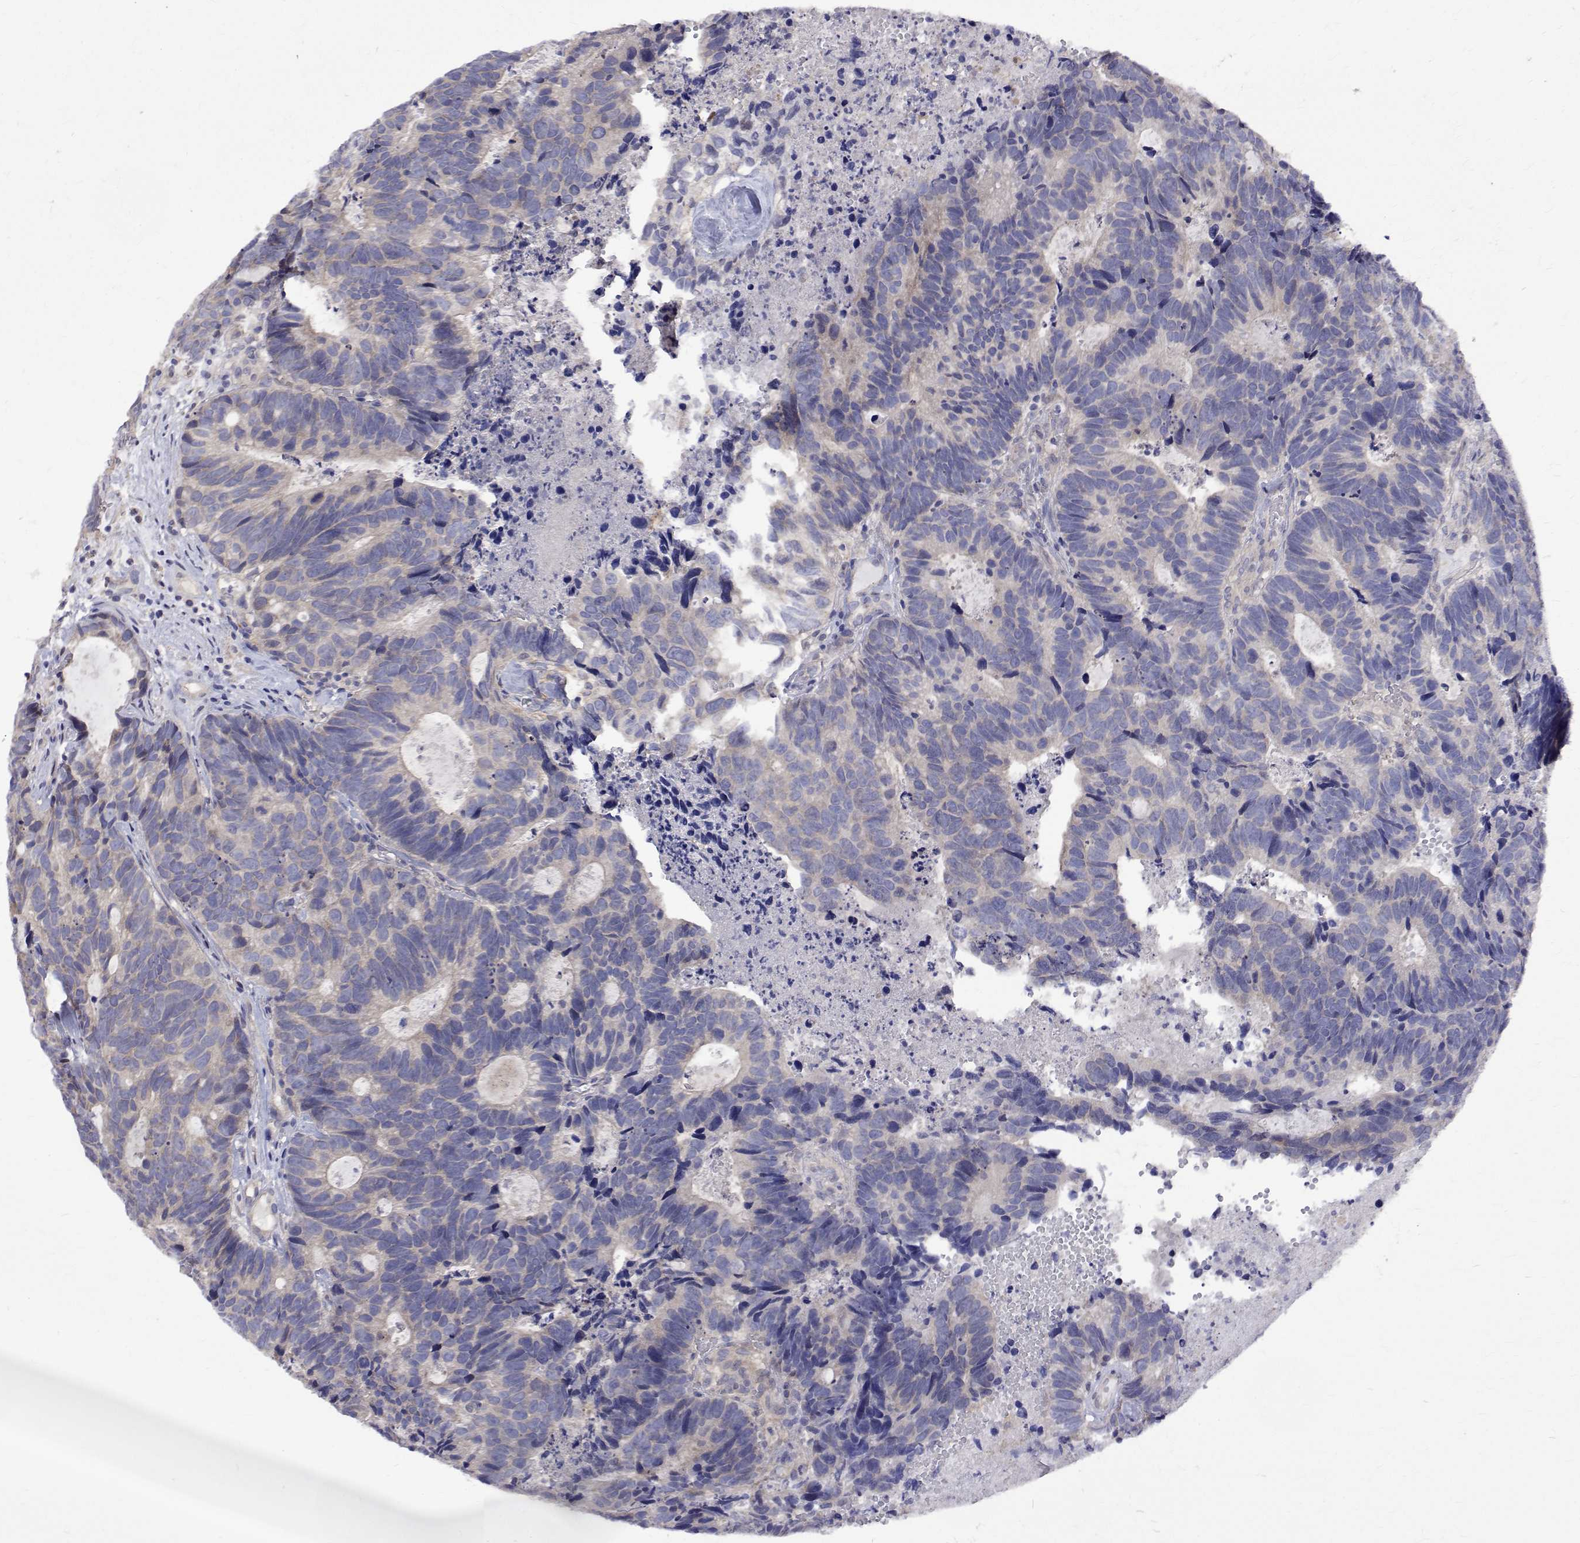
{"staining": {"intensity": "negative", "quantity": "none", "location": "none"}, "tissue": "head and neck cancer", "cell_type": "Tumor cells", "image_type": "cancer", "snomed": [{"axis": "morphology", "description": "Adenocarcinoma, NOS"}, {"axis": "topography", "description": "Head-Neck"}], "caption": "Histopathology image shows no significant protein staining in tumor cells of head and neck cancer (adenocarcinoma).", "gene": "PADI1", "patient": {"sex": "male", "age": 62}}